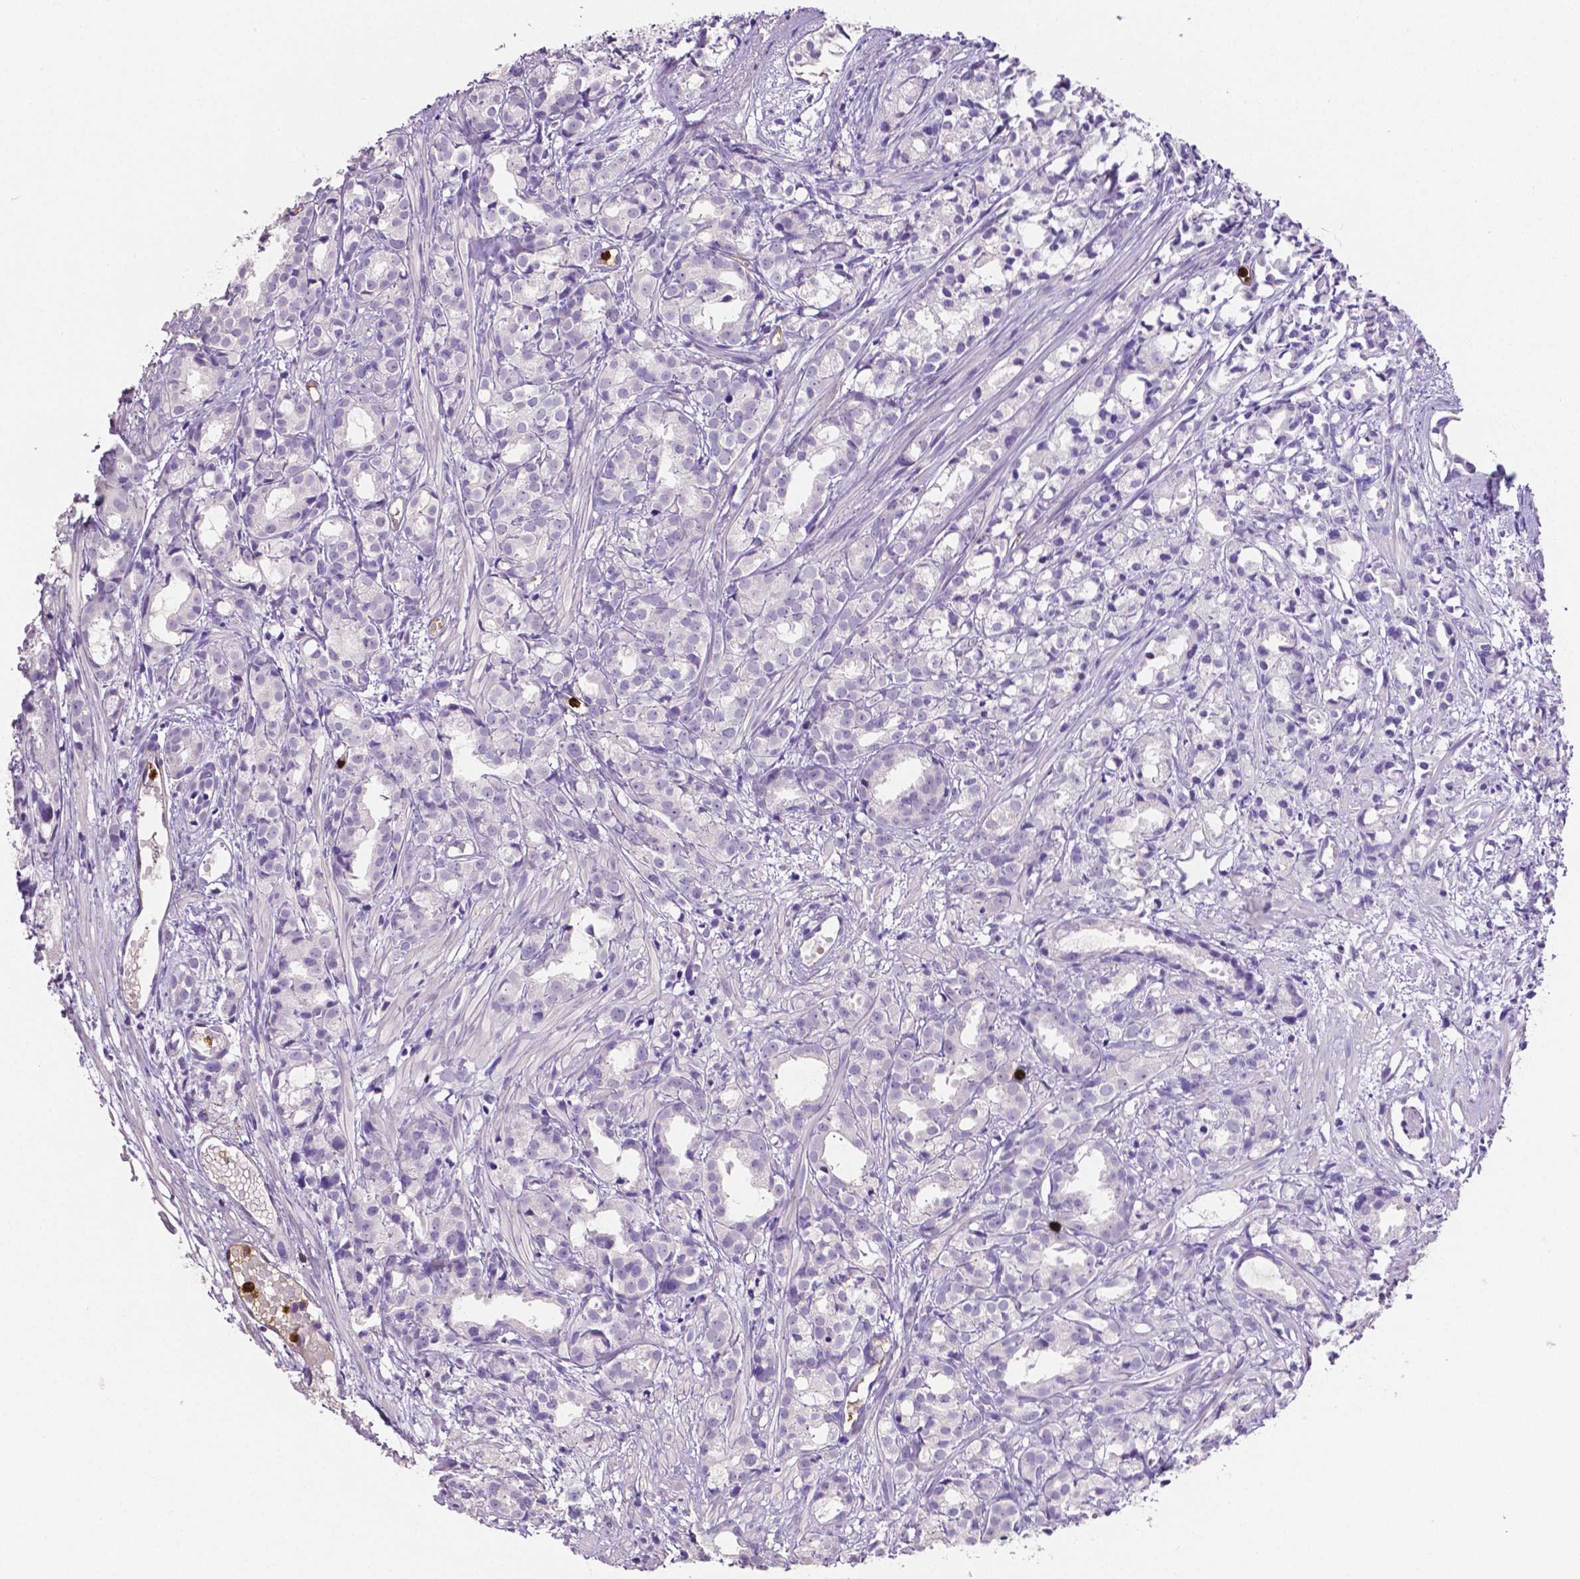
{"staining": {"intensity": "negative", "quantity": "none", "location": "none"}, "tissue": "prostate cancer", "cell_type": "Tumor cells", "image_type": "cancer", "snomed": [{"axis": "morphology", "description": "Adenocarcinoma, High grade"}, {"axis": "topography", "description": "Prostate"}], "caption": "Adenocarcinoma (high-grade) (prostate) stained for a protein using immunohistochemistry displays no staining tumor cells.", "gene": "MMP9", "patient": {"sex": "male", "age": 79}}